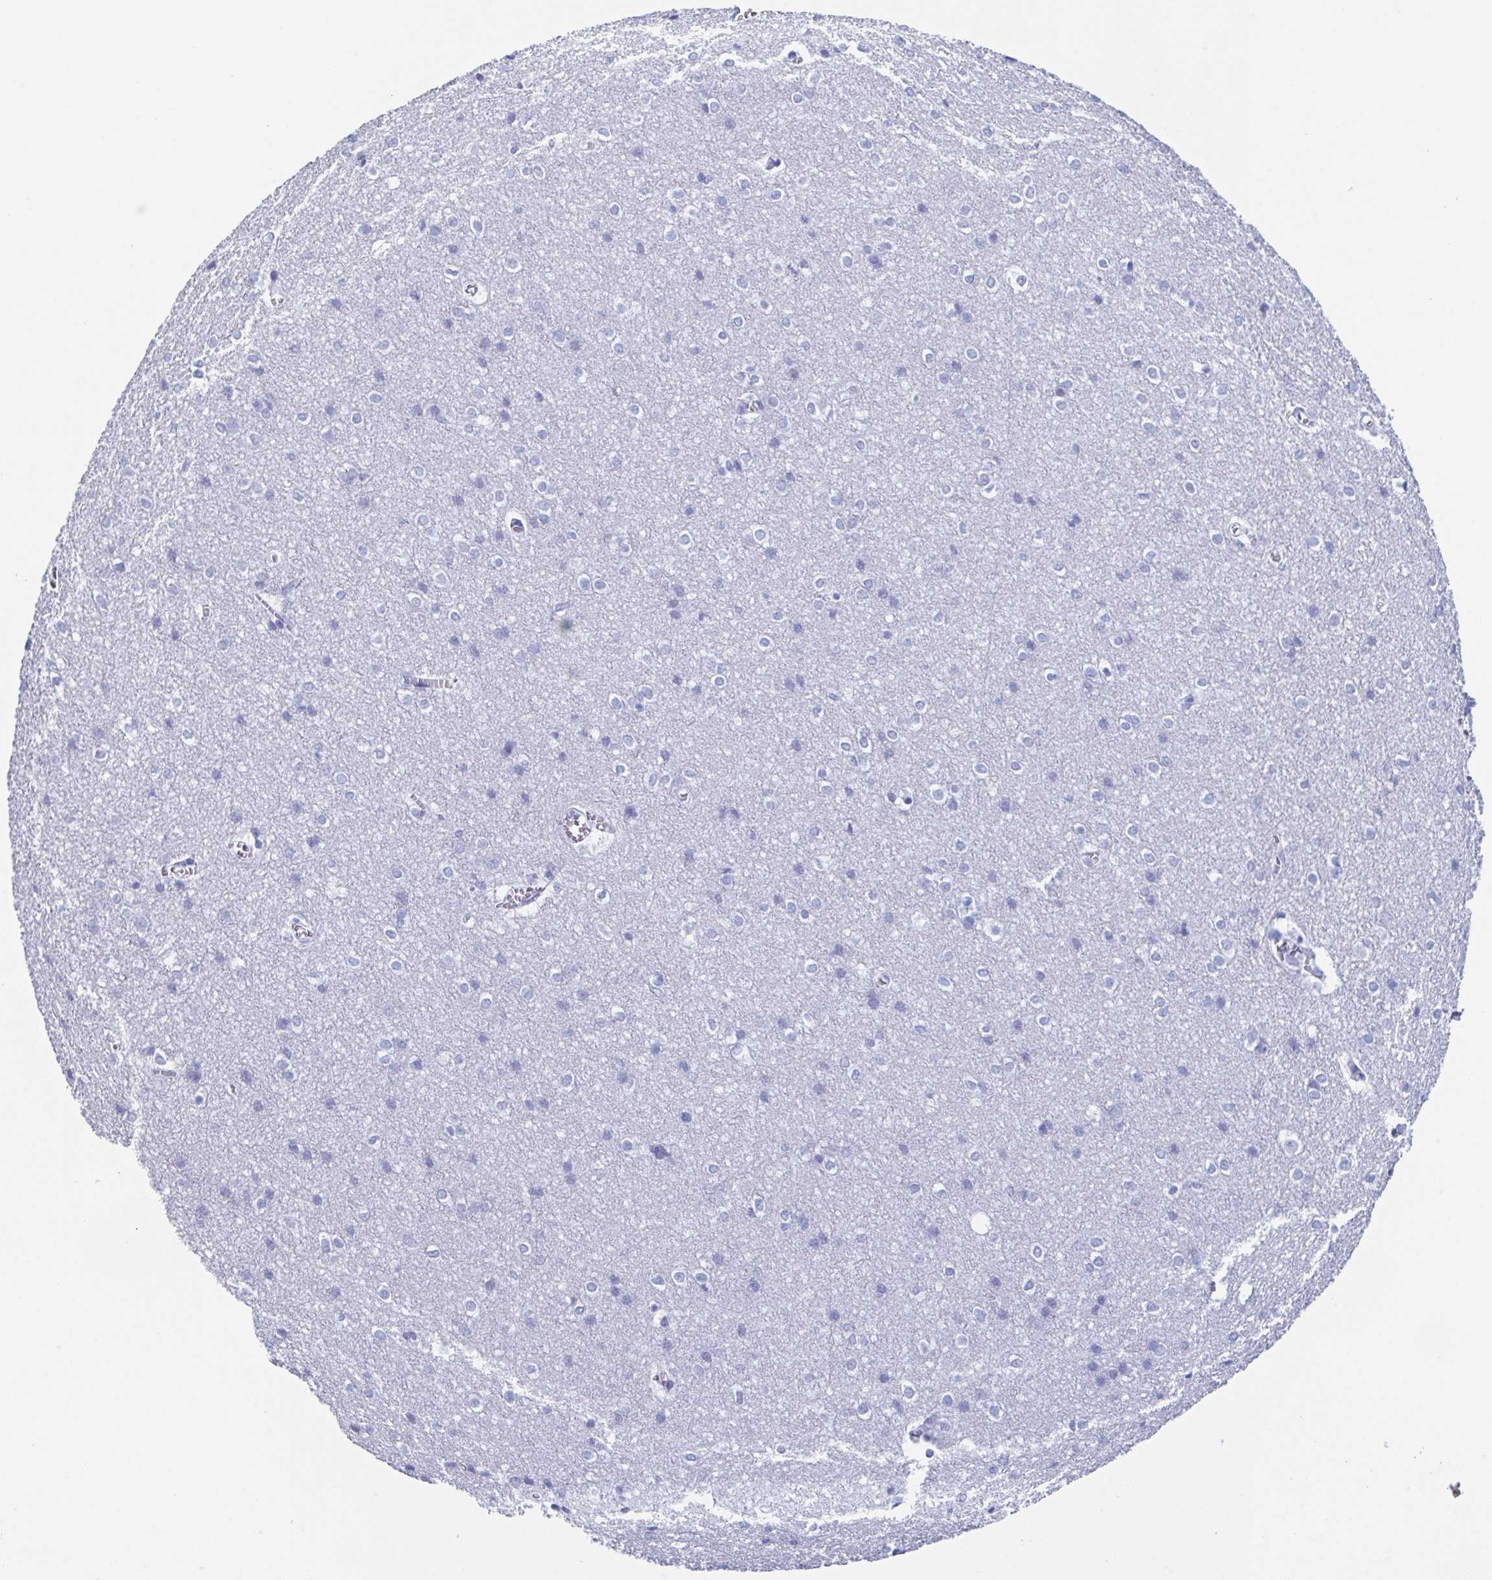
{"staining": {"intensity": "negative", "quantity": "none", "location": "none"}, "tissue": "cerebral cortex", "cell_type": "Endothelial cells", "image_type": "normal", "snomed": [{"axis": "morphology", "description": "Normal tissue, NOS"}, {"axis": "topography", "description": "Cerebral cortex"}], "caption": "There is no significant staining in endothelial cells of cerebral cortex. The staining is performed using DAB brown chromogen with nuclei counter-stained in using hematoxylin.", "gene": "ZFP64", "patient": {"sex": "male", "age": 37}}